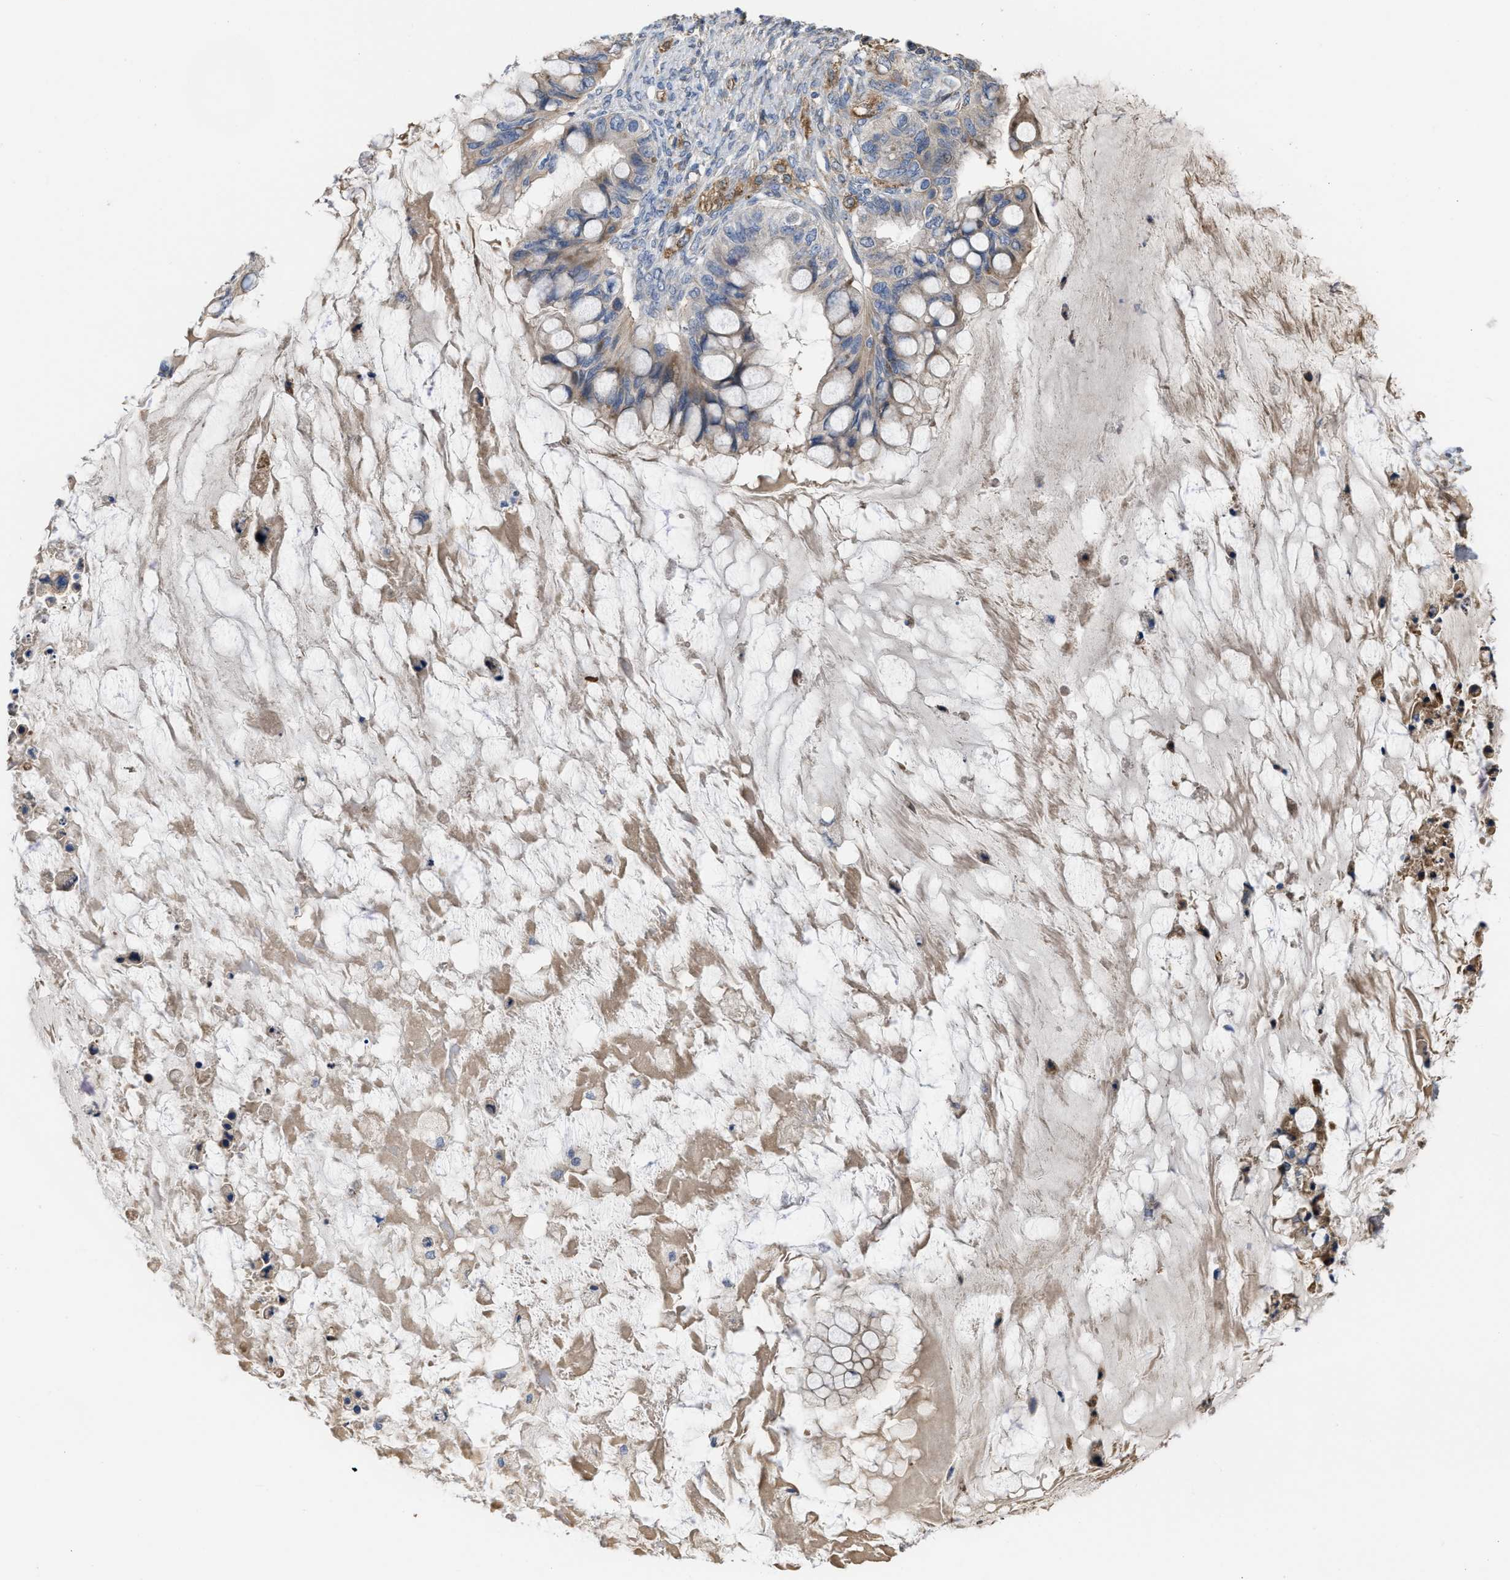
{"staining": {"intensity": "weak", "quantity": ">75%", "location": "cytoplasmic/membranous"}, "tissue": "ovarian cancer", "cell_type": "Tumor cells", "image_type": "cancer", "snomed": [{"axis": "morphology", "description": "Cystadenocarcinoma, mucinous, NOS"}, {"axis": "topography", "description": "Ovary"}], "caption": "This is an image of immunohistochemistry staining of mucinous cystadenocarcinoma (ovarian), which shows weak expression in the cytoplasmic/membranous of tumor cells.", "gene": "SLC4A11", "patient": {"sex": "female", "age": 80}}